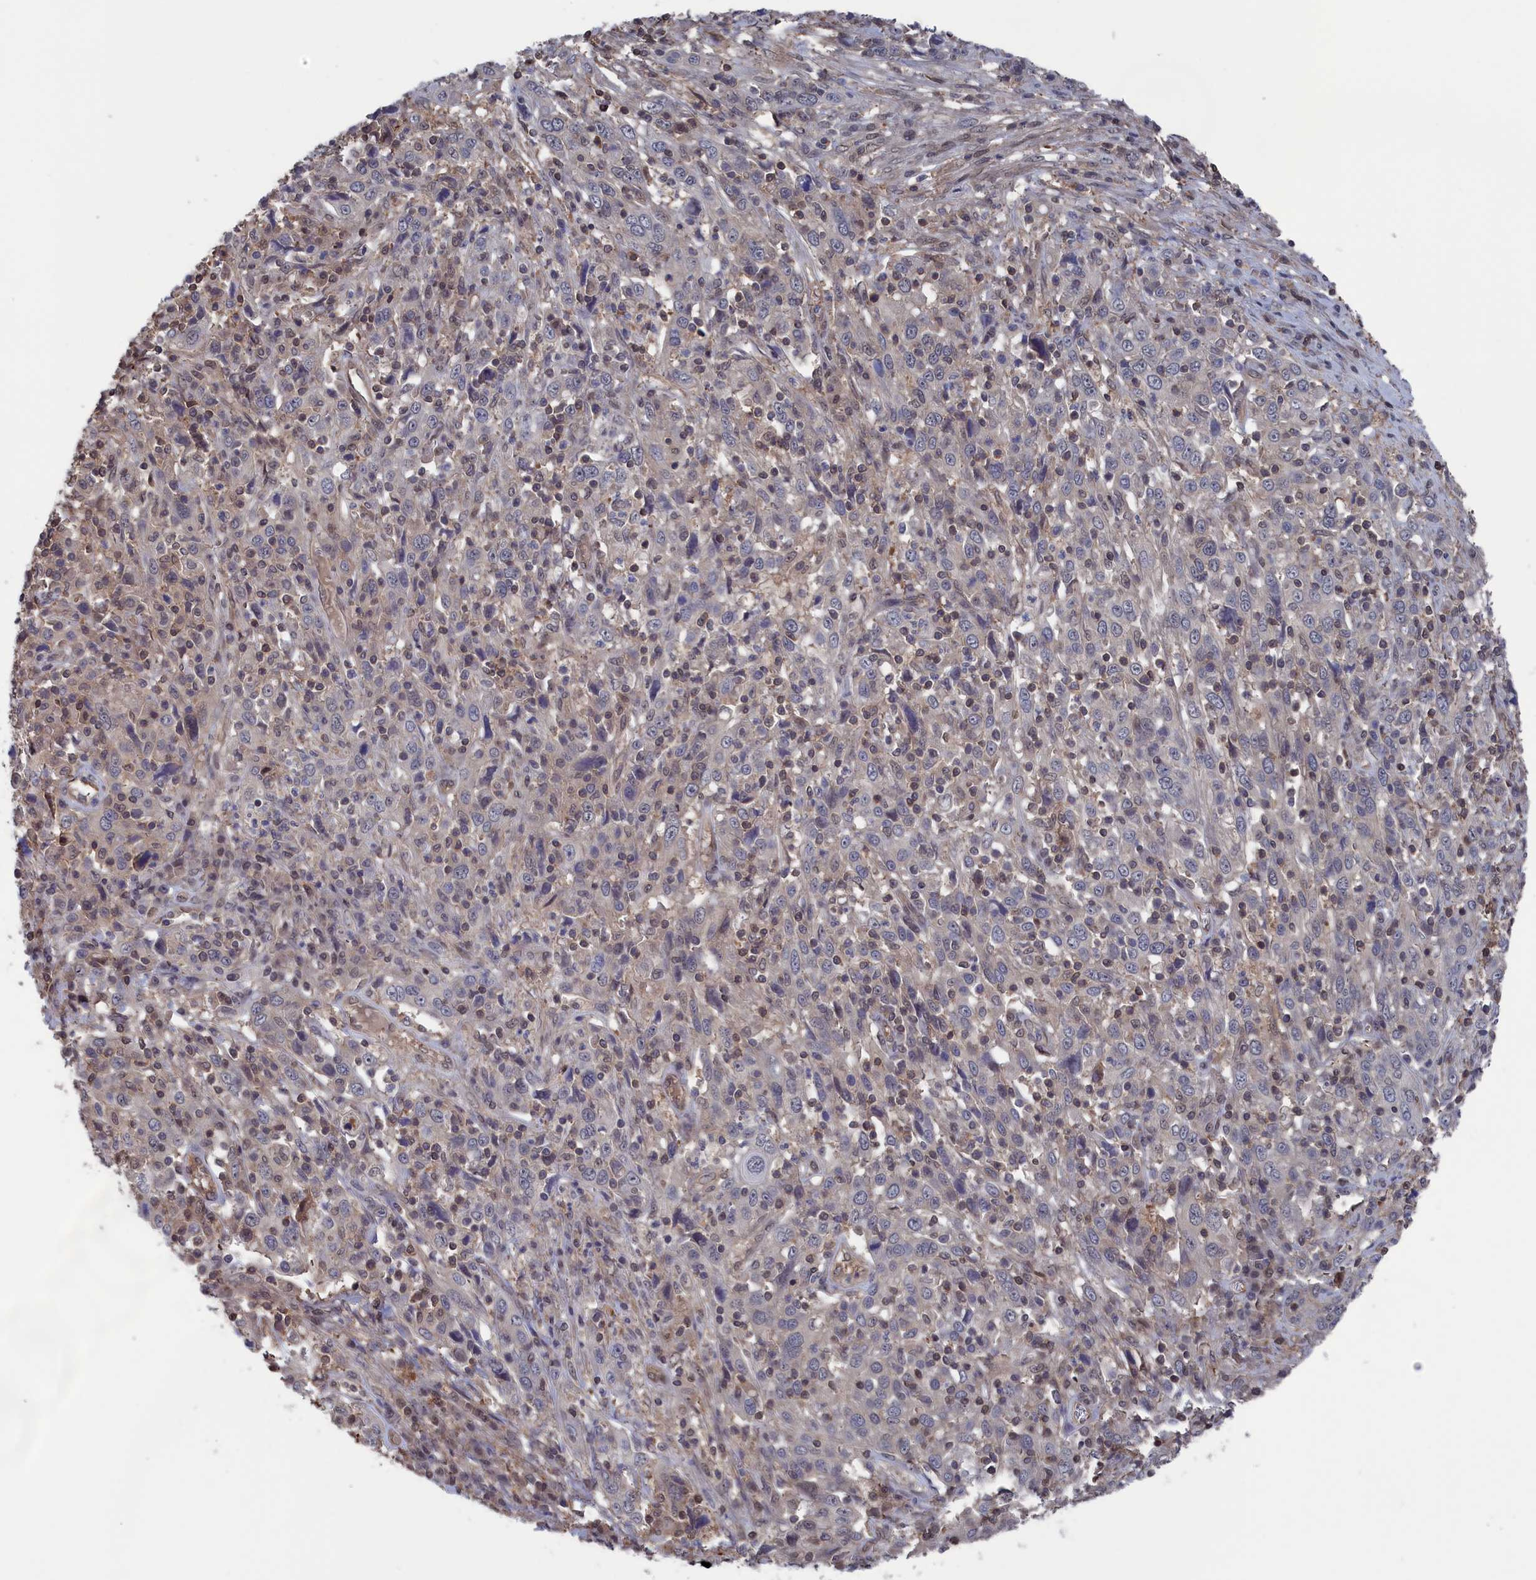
{"staining": {"intensity": "negative", "quantity": "none", "location": "none"}, "tissue": "cervical cancer", "cell_type": "Tumor cells", "image_type": "cancer", "snomed": [{"axis": "morphology", "description": "Squamous cell carcinoma, NOS"}, {"axis": "topography", "description": "Cervix"}], "caption": "Tumor cells are negative for brown protein staining in cervical squamous cell carcinoma. Brightfield microscopy of immunohistochemistry (IHC) stained with DAB (3,3'-diaminobenzidine) (brown) and hematoxylin (blue), captured at high magnification.", "gene": "NUTF2", "patient": {"sex": "female", "age": 46}}